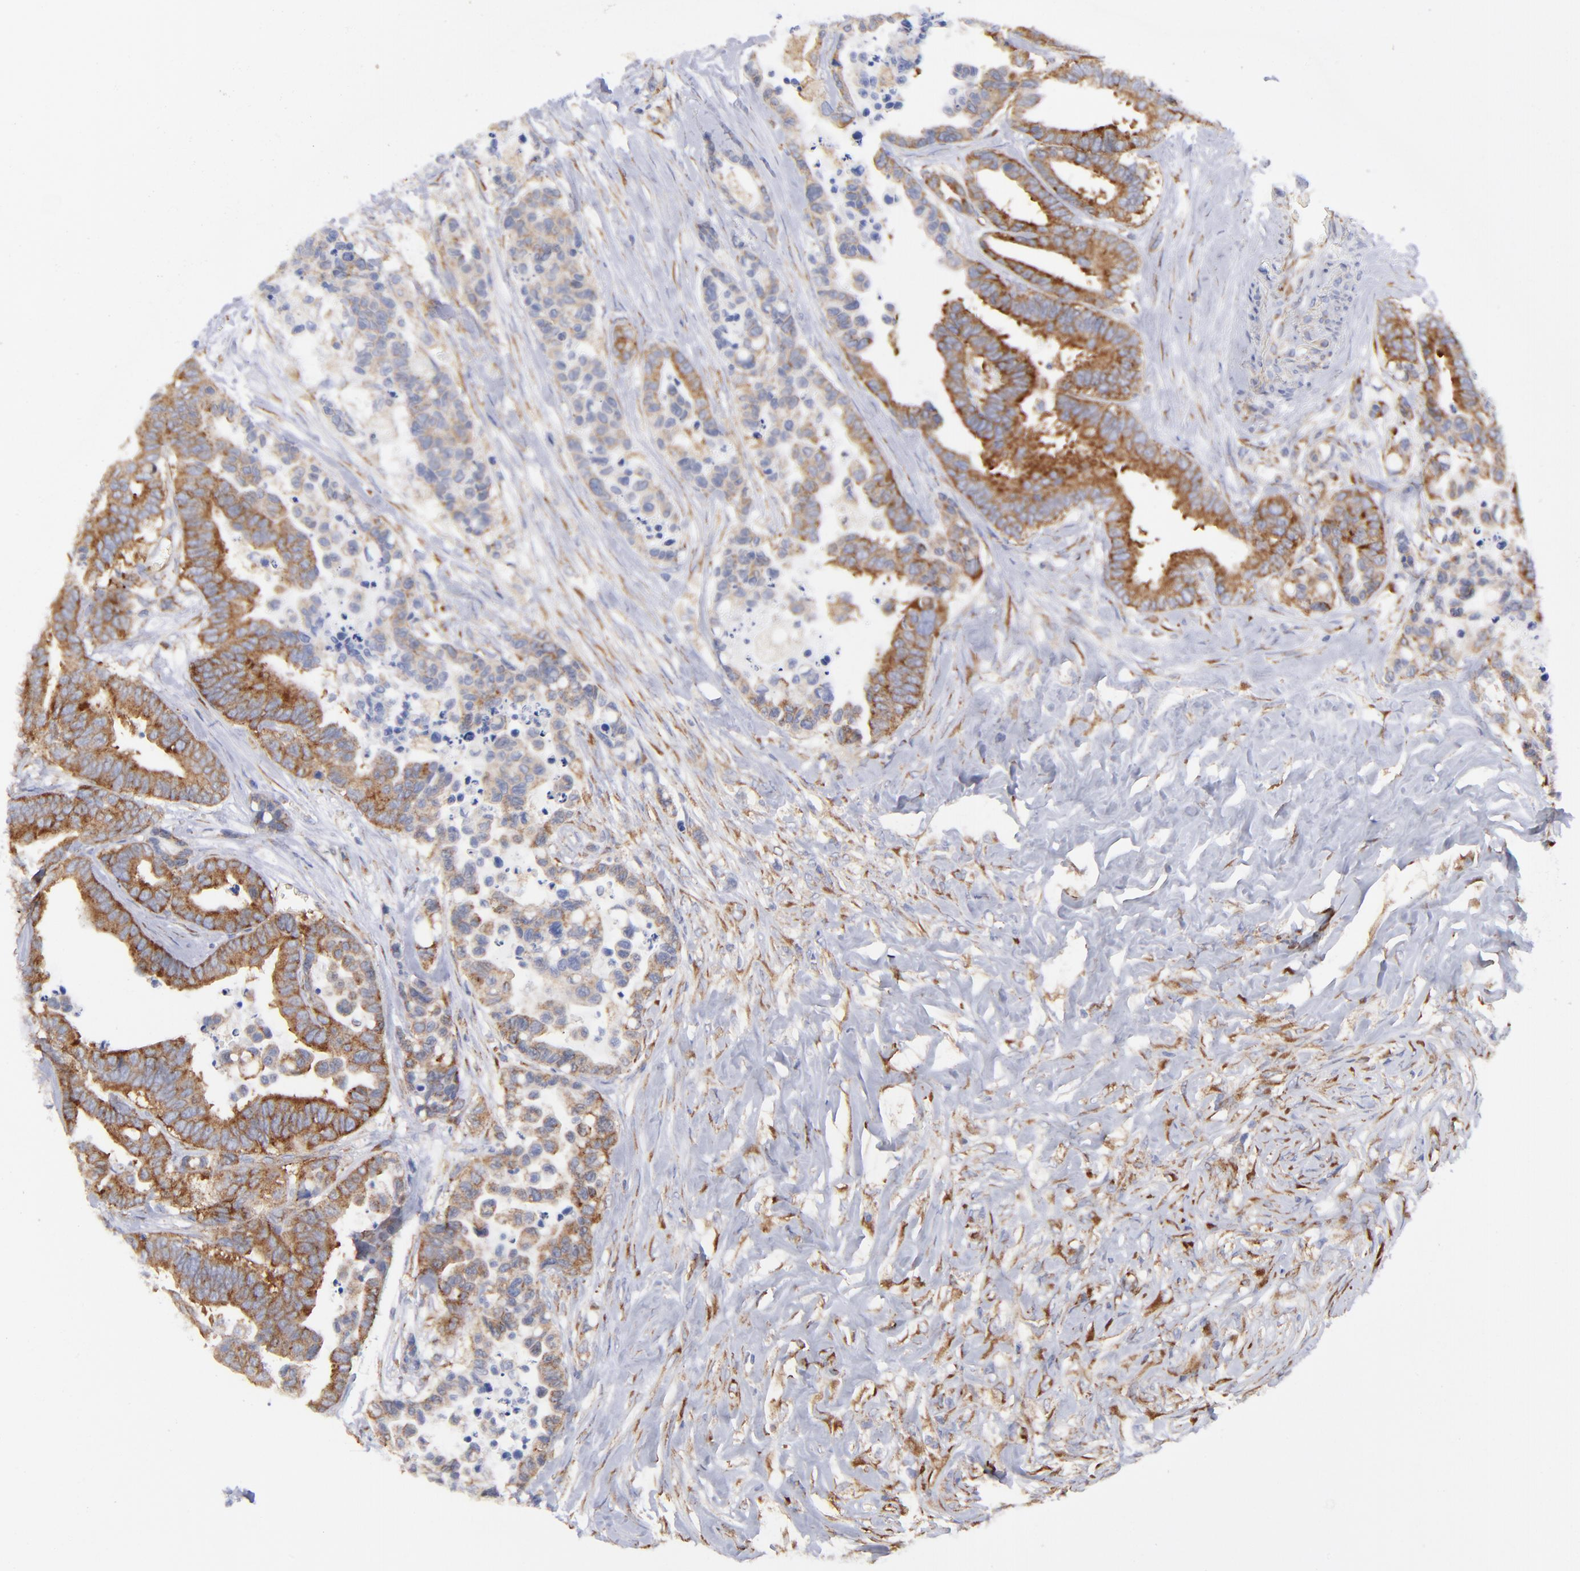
{"staining": {"intensity": "strong", "quantity": ">75%", "location": "cytoplasmic/membranous"}, "tissue": "colorectal cancer", "cell_type": "Tumor cells", "image_type": "cancer", "snomed": [{"axis": "morphology", "description": "Adenocarcinoma, NOS"}, {"axis": "topography", "description": "Colon"}], "caption": "The photomicrograph shows staining of colorectal cancer (adenocarcinoma), revealing strong cytoplasmic/membranous protein staining (brown color) within tumor cells. (Brightfield microscopy of DAB IHC at high magnification).", "gene": "EIF2AK2", "patient": {"sex": "male", "age": 82}}